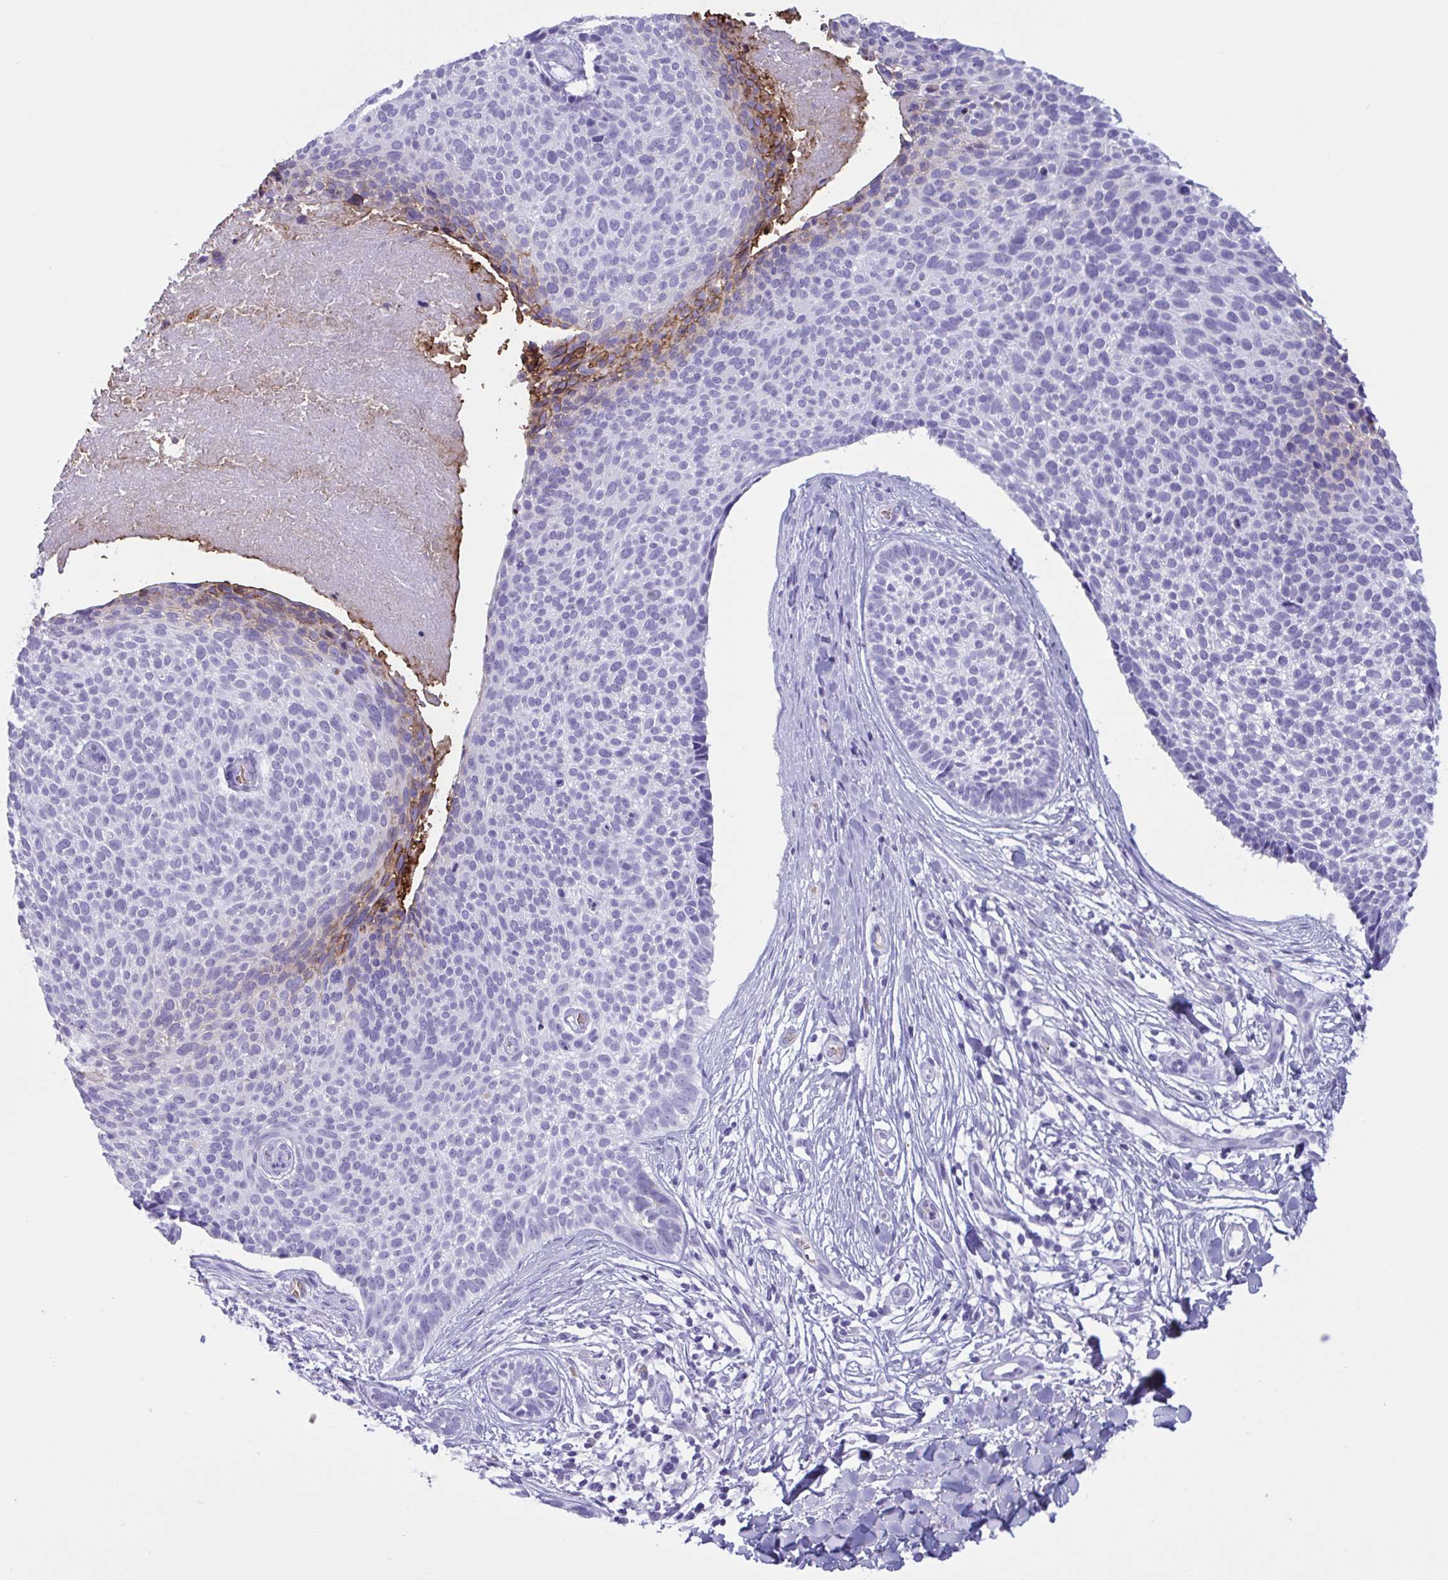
{"staining": {"intensity": "negative", "quantity": "none", "location": "none"}, "tissue": "skin cancer", "cell_type": "Tumor cells", "image_type": "cancer", "snomed": [{"axis": "morphology", "description": "Basal cell carcinoma"}, {"axis": "topography", "description": "Skin"}, {"axis": "topography", "description": "Skin of back"}], "caption": "An IHC micrograph of skin basal cell carcinoma is shown. There is no staining in tumor cells of skin basal cell carcinoma.", "gene": "SLC2A1", "patient": {"sex": "male", "age": 81}}